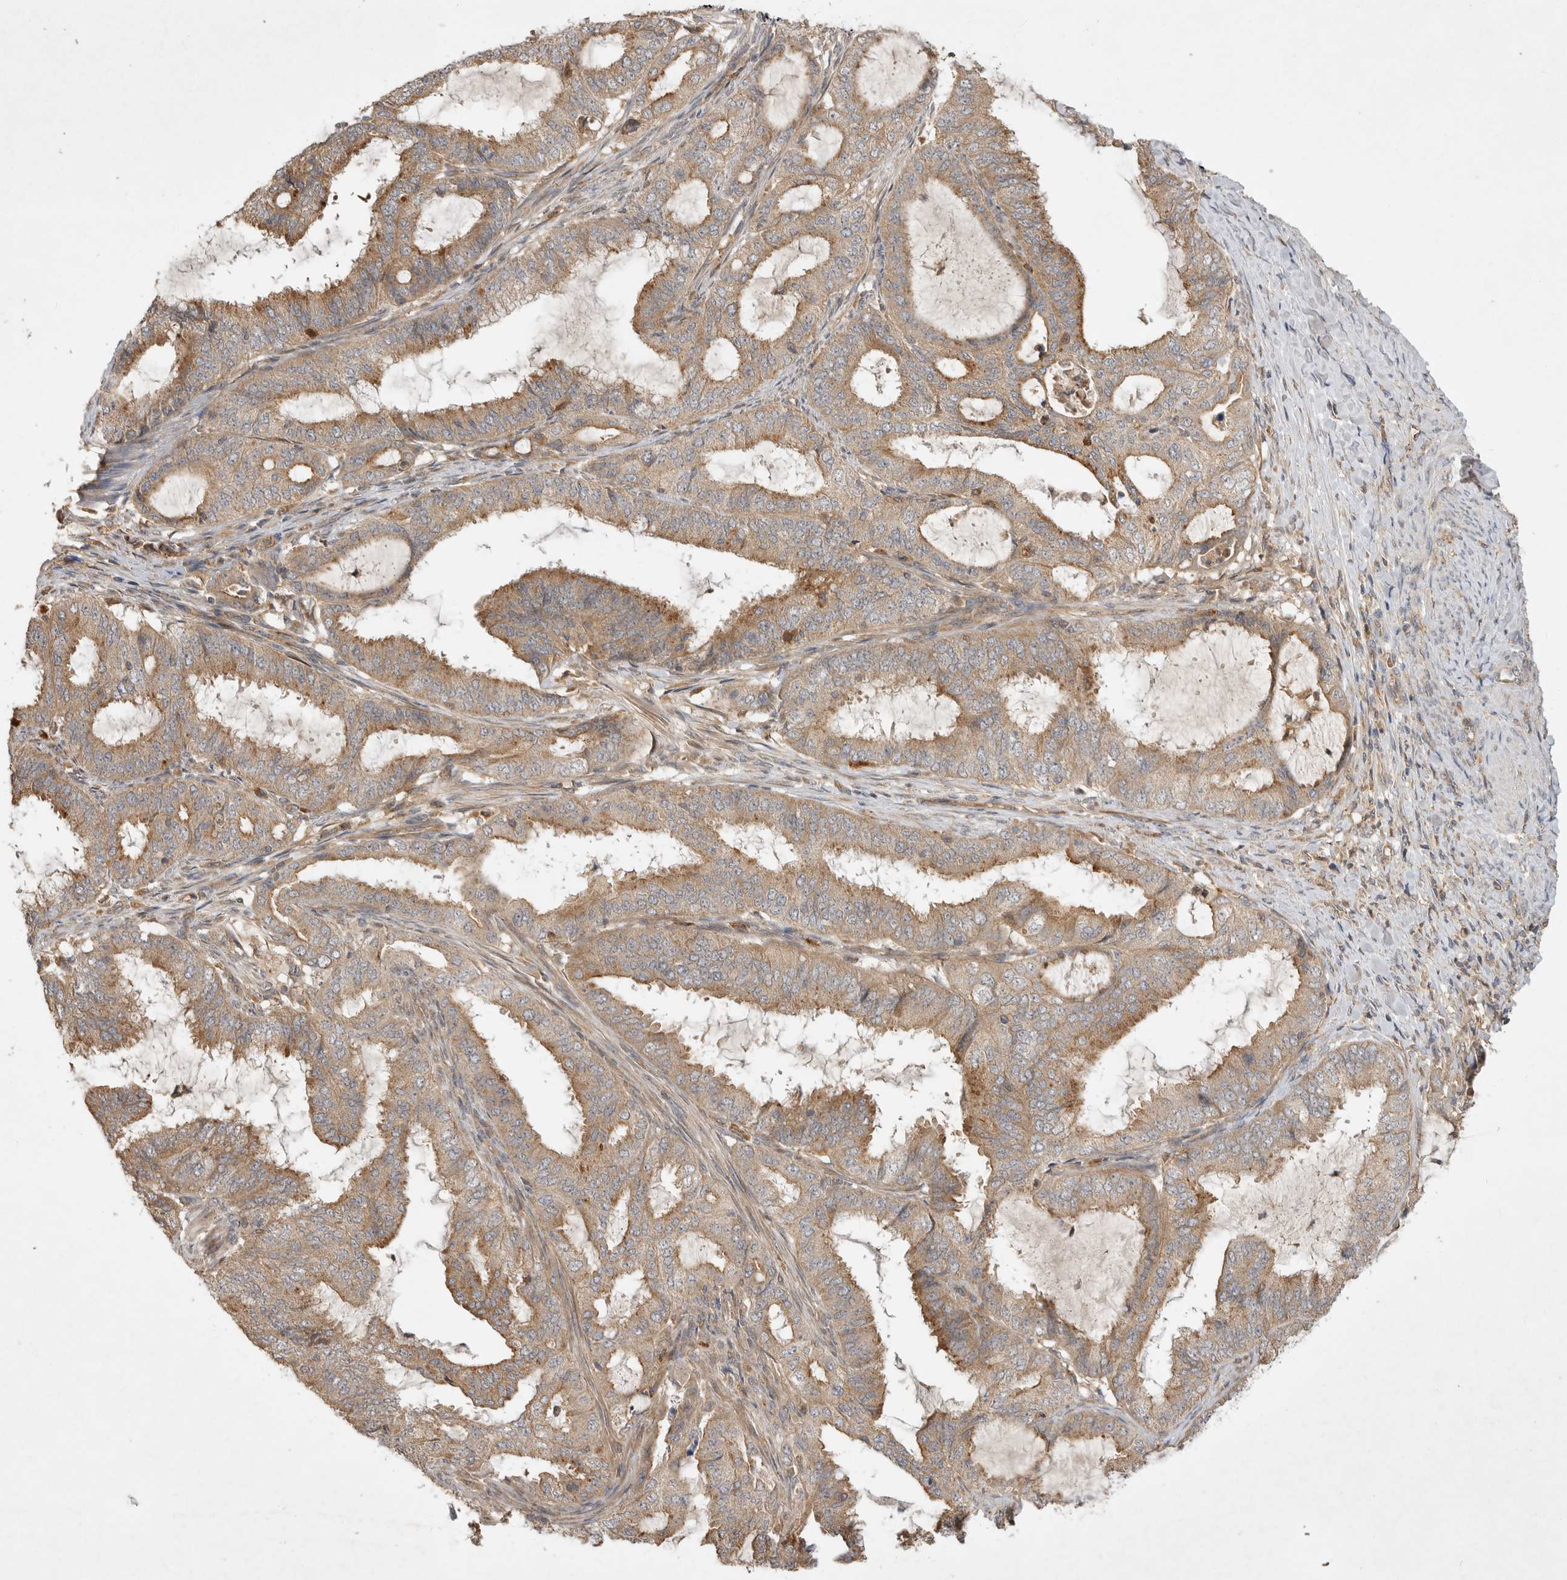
{"staining": {"intensity": "moderate", "quantity": ">75%", "location": "cytoplasmic/membranous"}, "tissue": "endometrial cancer", "cell_type": "Tumor cells", "image_type": "cancer", "snomed": [{"axis": "morphology", "description": "Adenocarcinoma, NOS"}, {"axis": "topography", "description": "Endometrium"}], "caption": "Adenocarcinoma (endometrial) stained with immunohistochemistry displays moderate cytoplasmic/membranous expression in approximately >75% of tumor cells.", "gene": "ZNF232", "patient": {"sex": "female", "age": 51}}